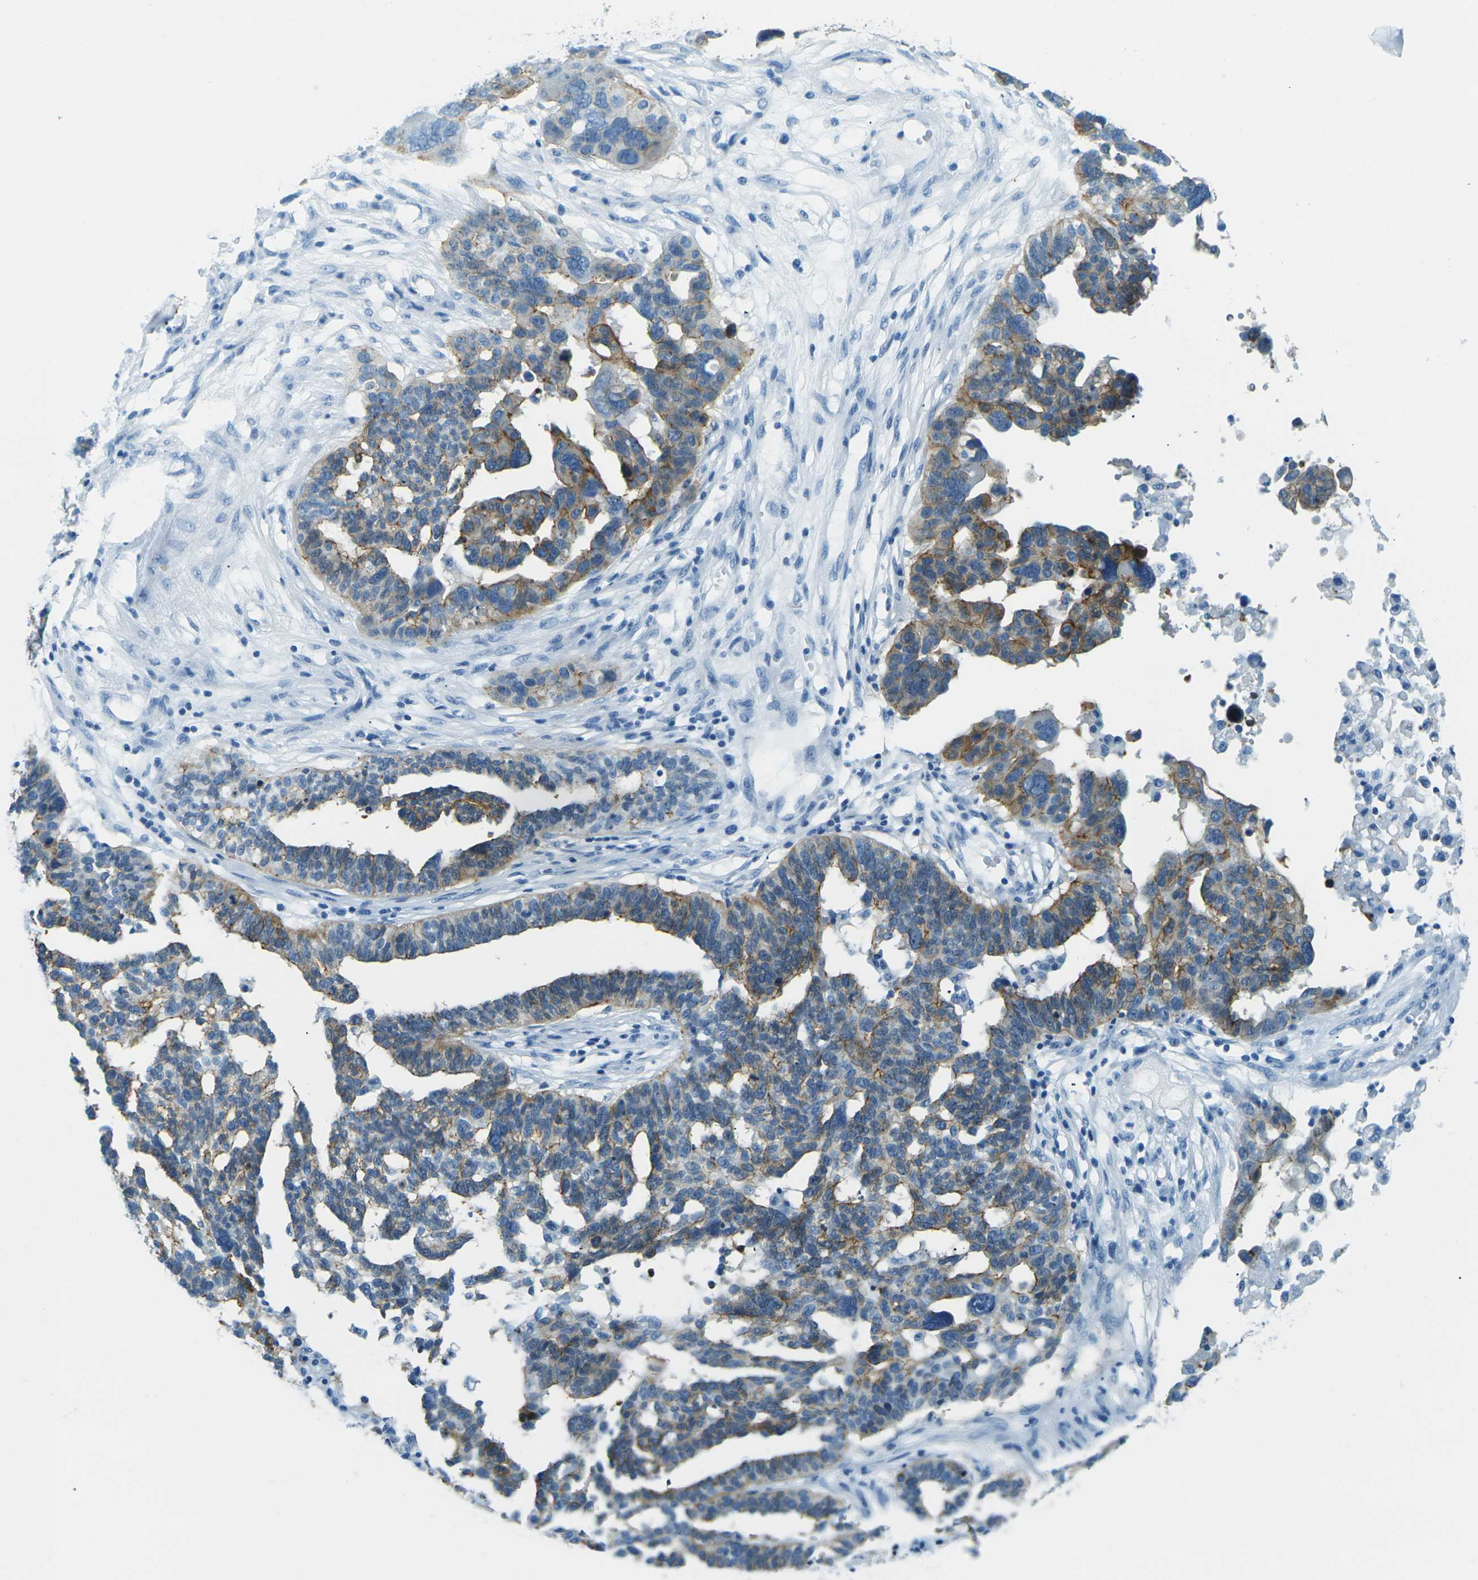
{"staining": {"intensity": "moderate", "quantity": "25%-75%", "location": "cytoplasmic/membranous"}, "tissue": "ovarian cancer", "cell_type": "Tumor cells", "image_type": "cancer", "snomed": [{"axis": "morphology", "description": "Cystadenocarcinoma, serous, NOS"}, {"axis": "topography", "description": "Ovary"}], "caption": "This histopathology image exhibits immunohistochemistry staining of human ovarian serous cystadenocarcinoma, with medium moderate cytoplasmic/membranous staining in approximately 25%-75% of tumor cells.", "gene": "OCLN", "patient": {"sex": "female", "age": 59}}